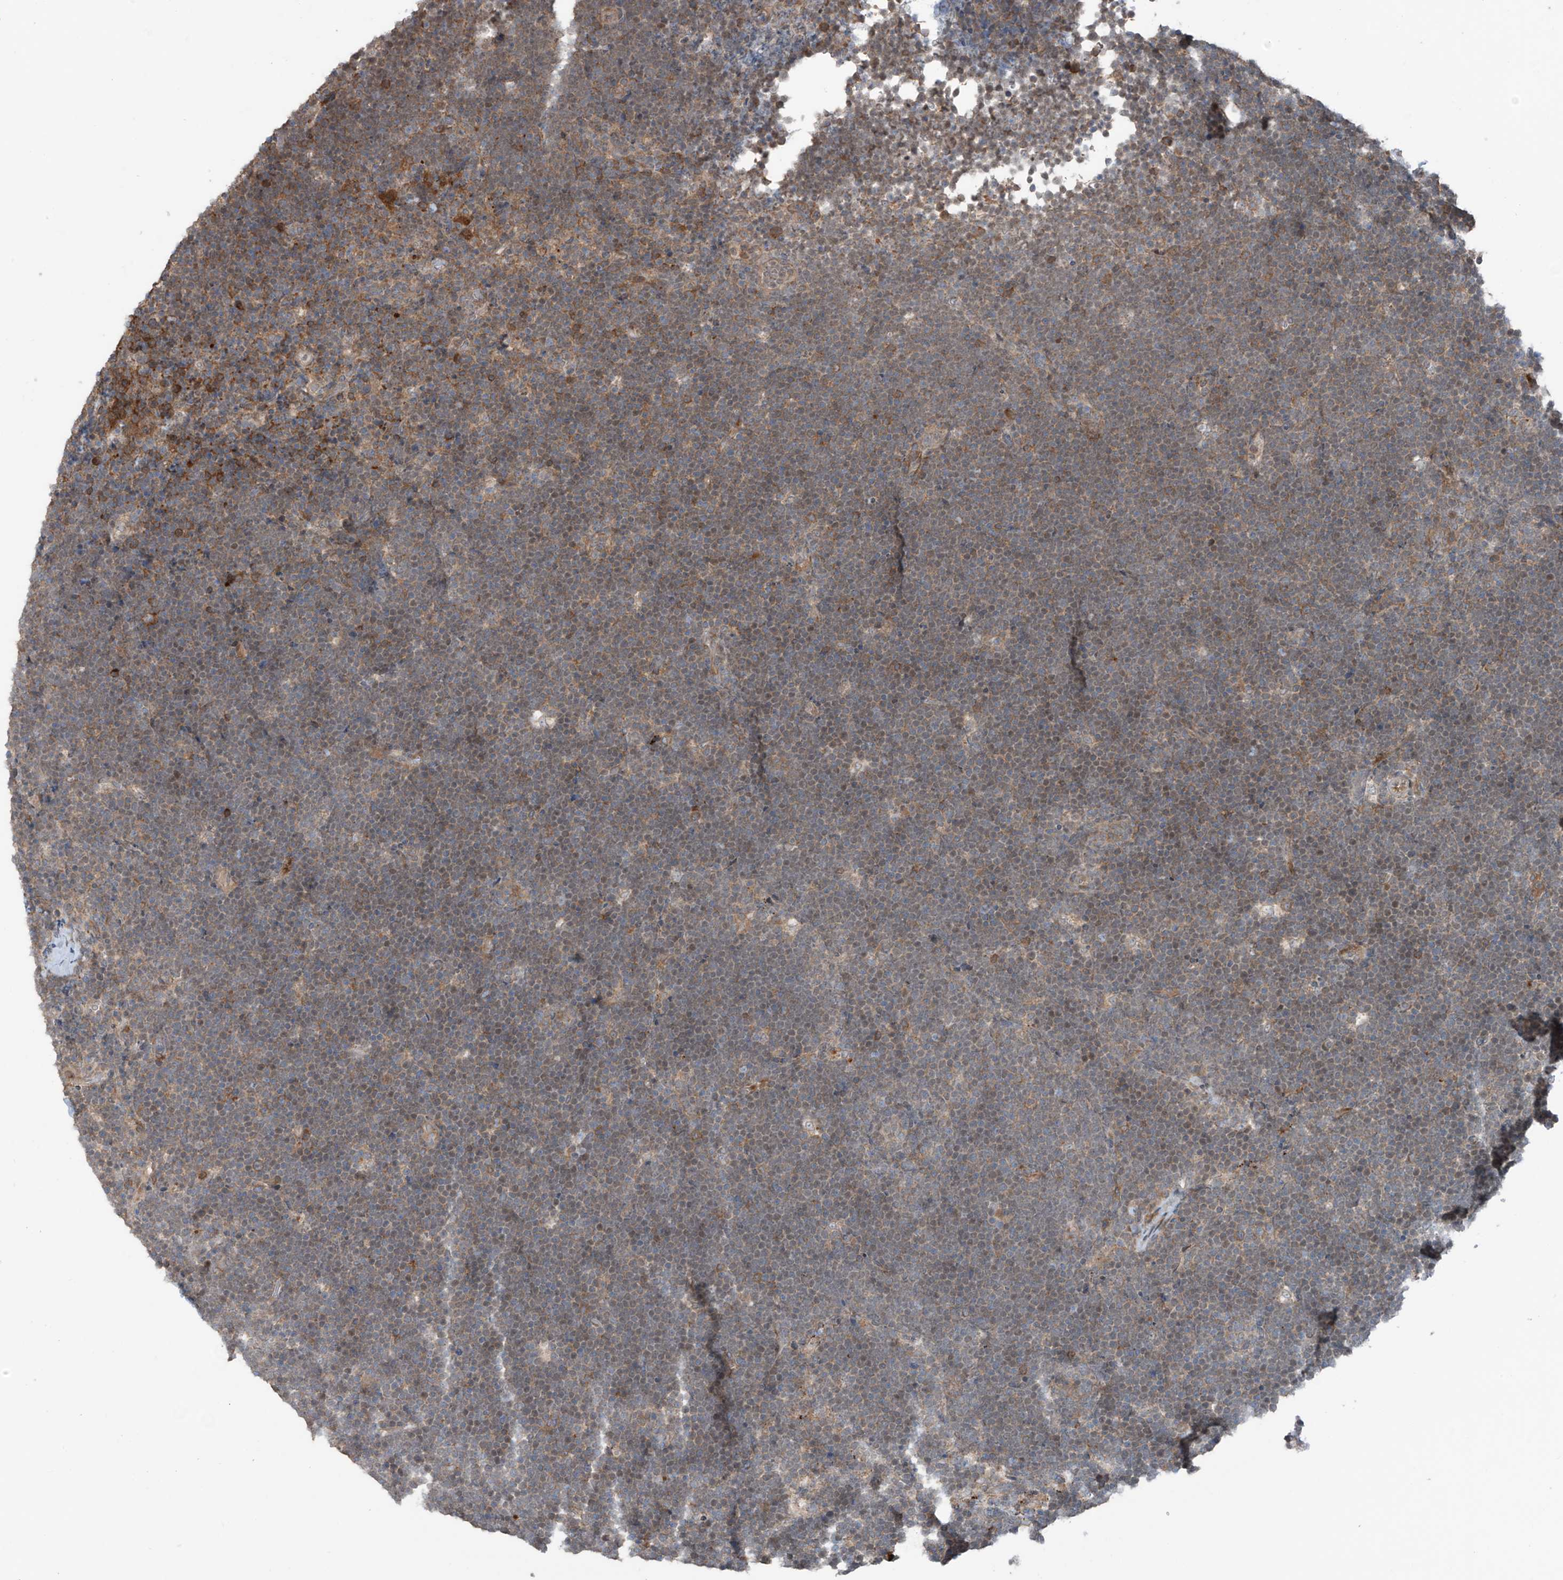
{"staining": {"intensity": "weak", "quantity": "25%-75%", "location": "cytoplasmic/membranous"}, "tissue": "lymphoma", "cell_type": "Tumor cells", "image_type": "cancer", "snomed": [{"axis": "morphology", "description": "Malignant lymphoma, non-Hodgkin's type, High grade"}, {"axis": "topography", "description": "Lymph node"}], "caption": "About 25%-75% of tumor cells in human malignant lymphoma, non-Hodgkin's type (high-grade) show weak cytoplasmic/membranous protein staining as visualized by brown immunohistochemical staining.", "gene": "SAMD3", "patient": {"sex": "male", "age": 13}}